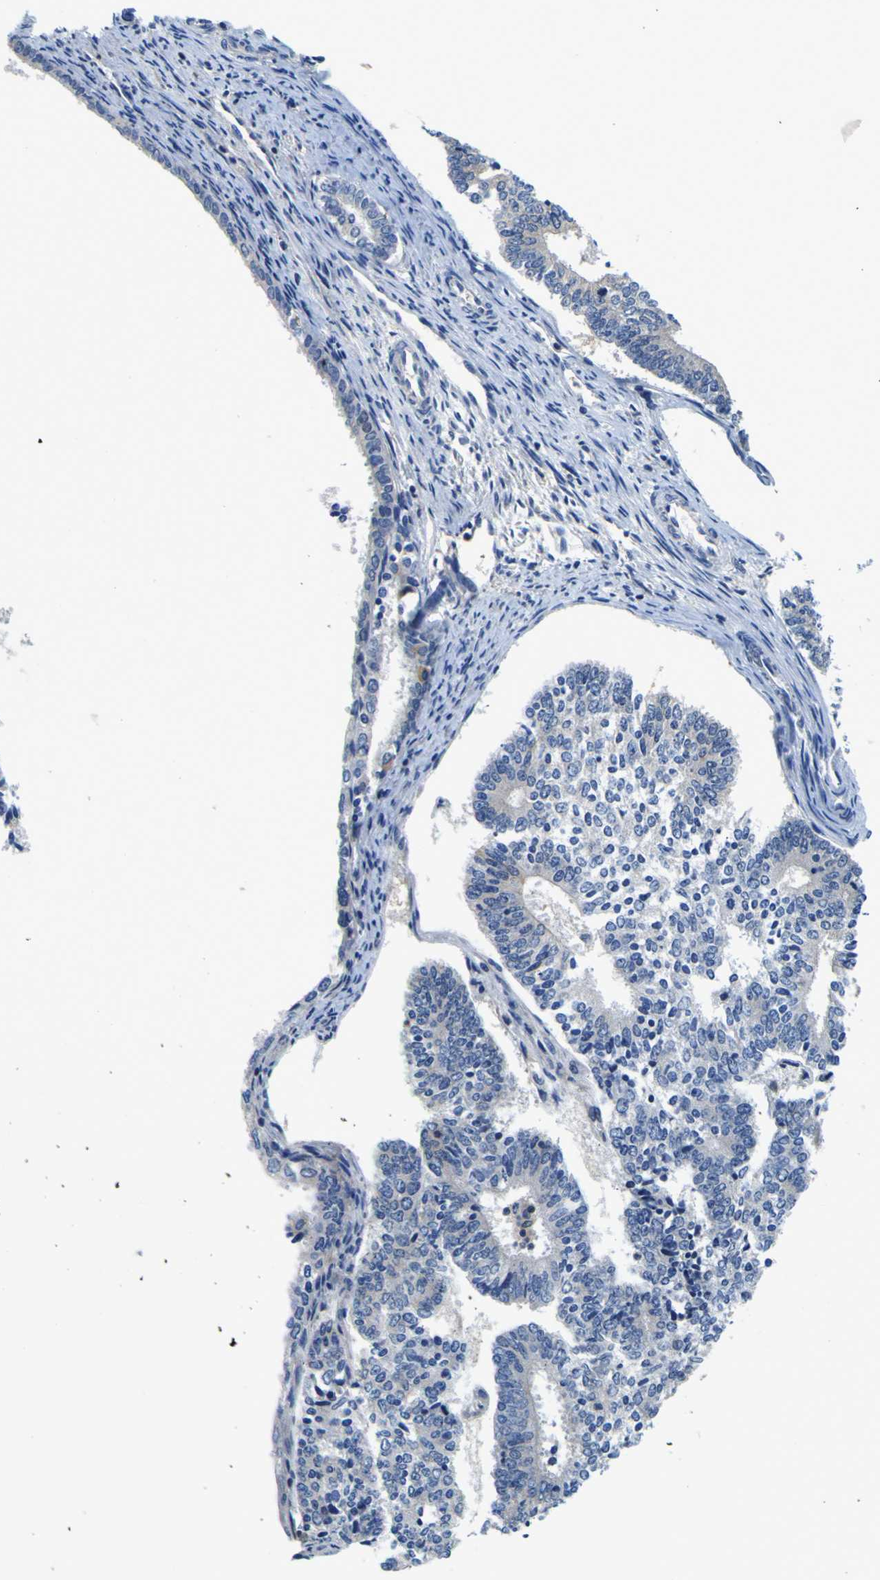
{"staining": {"intensity": "negative", "quantity": "none", "location": "none"}, "tissue": "endometrial cancer", "cell_type": "Tumor cells", "image_type": "cancer", "snomed": [{"axis": "morphology", "description": "Adenocarcinoma, NOS"}, {"axis": "topography", "description": "Endometrium"}], "caption": "Histopathology image shows no significant protein expression in tumor cells of endometrial cancer.", "gene": "TNIK", "patient": {"sex": "female", "age": 70}}